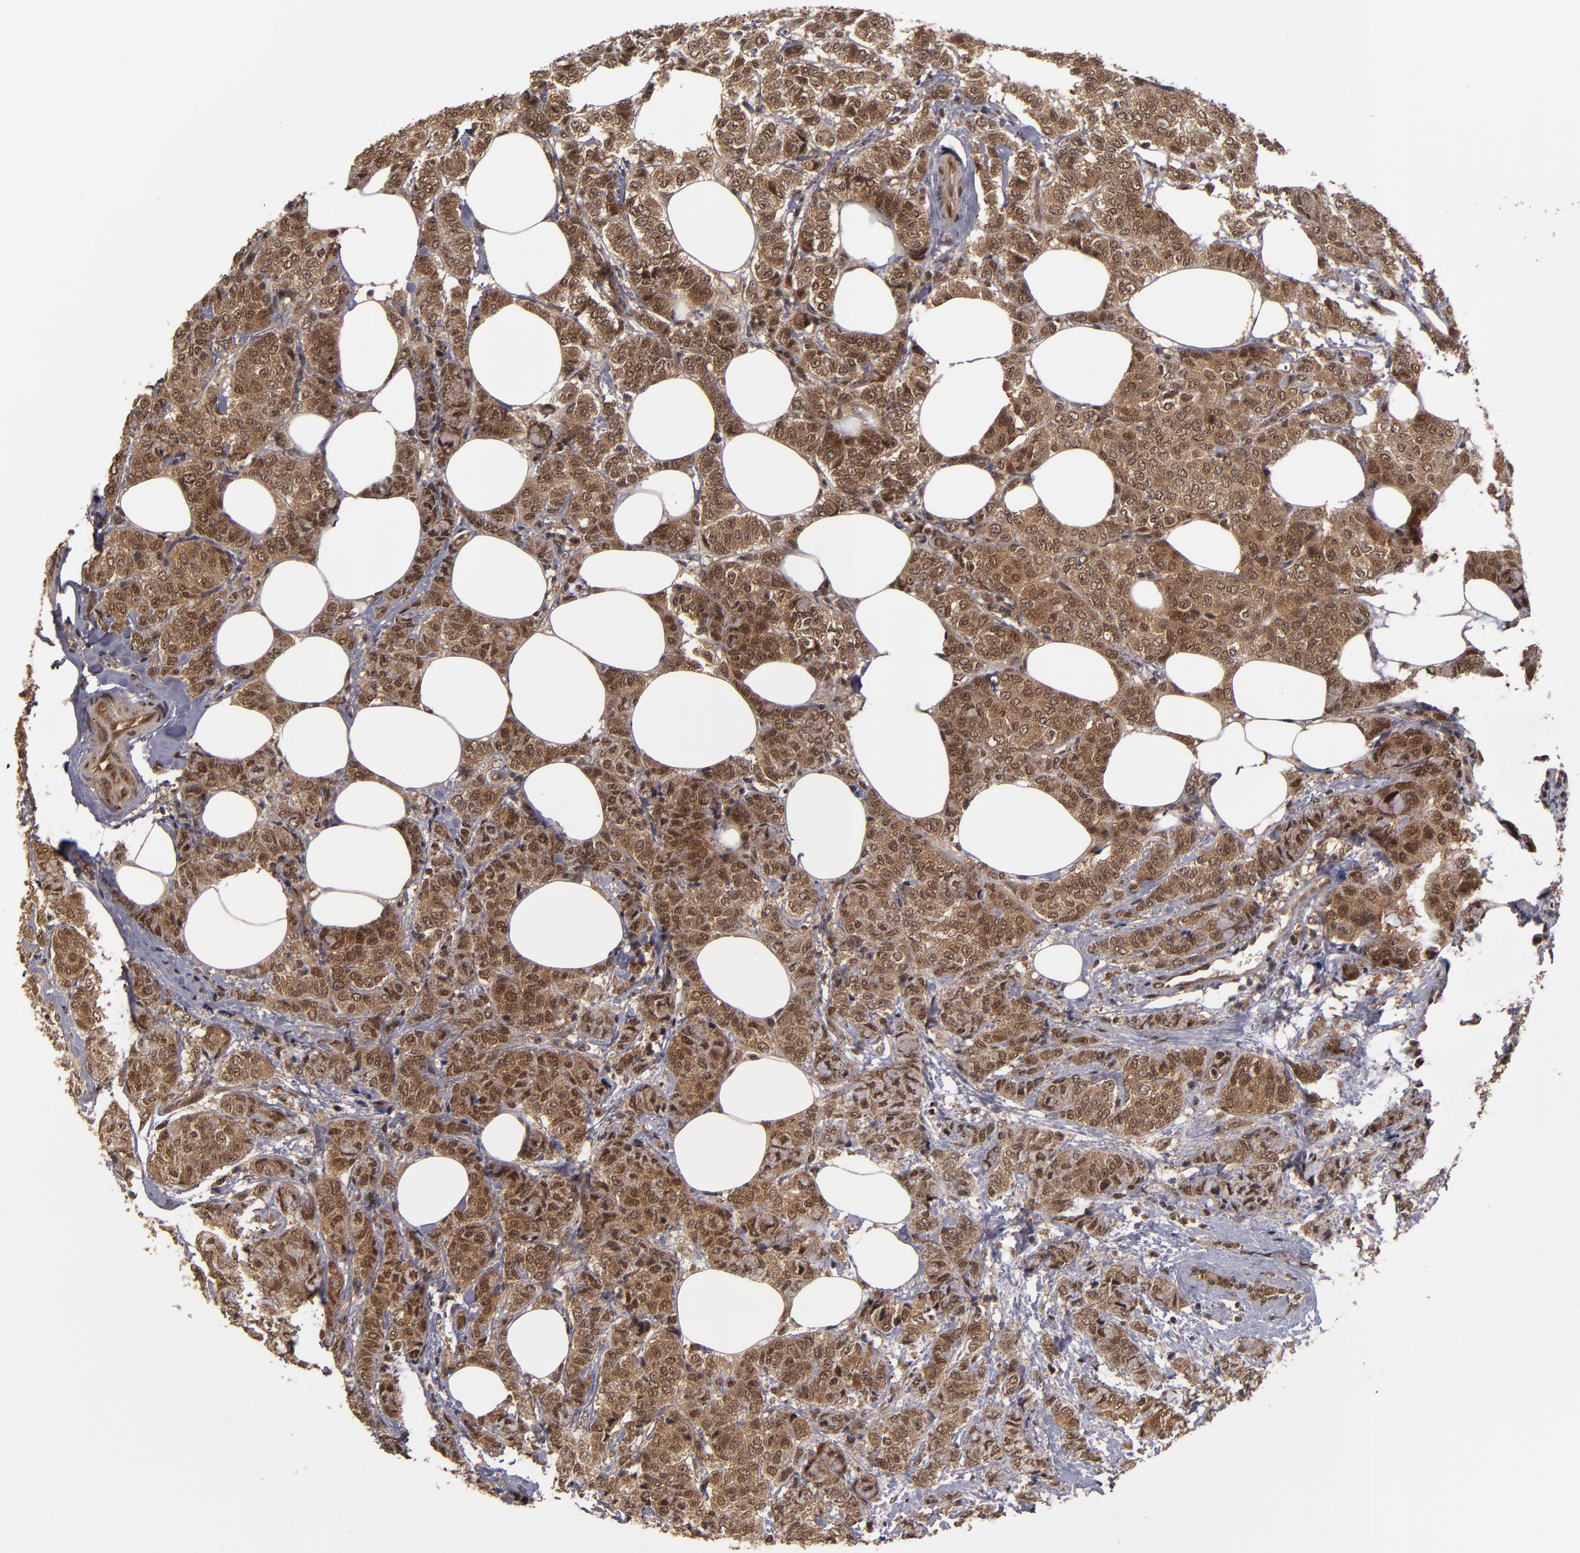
{"staining": {"intensity": "moderate", "quantity": ">75%", "location": "cytoplasmic/membranous,nuclear"}, "tissue": "breast cancer", "cell_type": "Tumor cells", "image_type": "cancer", "snomed": [{"axis": "morphology", "description": "Lobular carcinoma"}, {"axis": "topography", "description": "Breast"}], "caption": "The photomicrograph demonstrates a brown stain indicating the presence of a protein in the cytoplasmic/membranous and nuclear of tumor cells in breast cancer (lobular carcinoma). (brown staining indicates protein expression, while blue staining denotes nuclei).", "gene": "CUL5", "patient": {"sex": "female", "age": 60}}